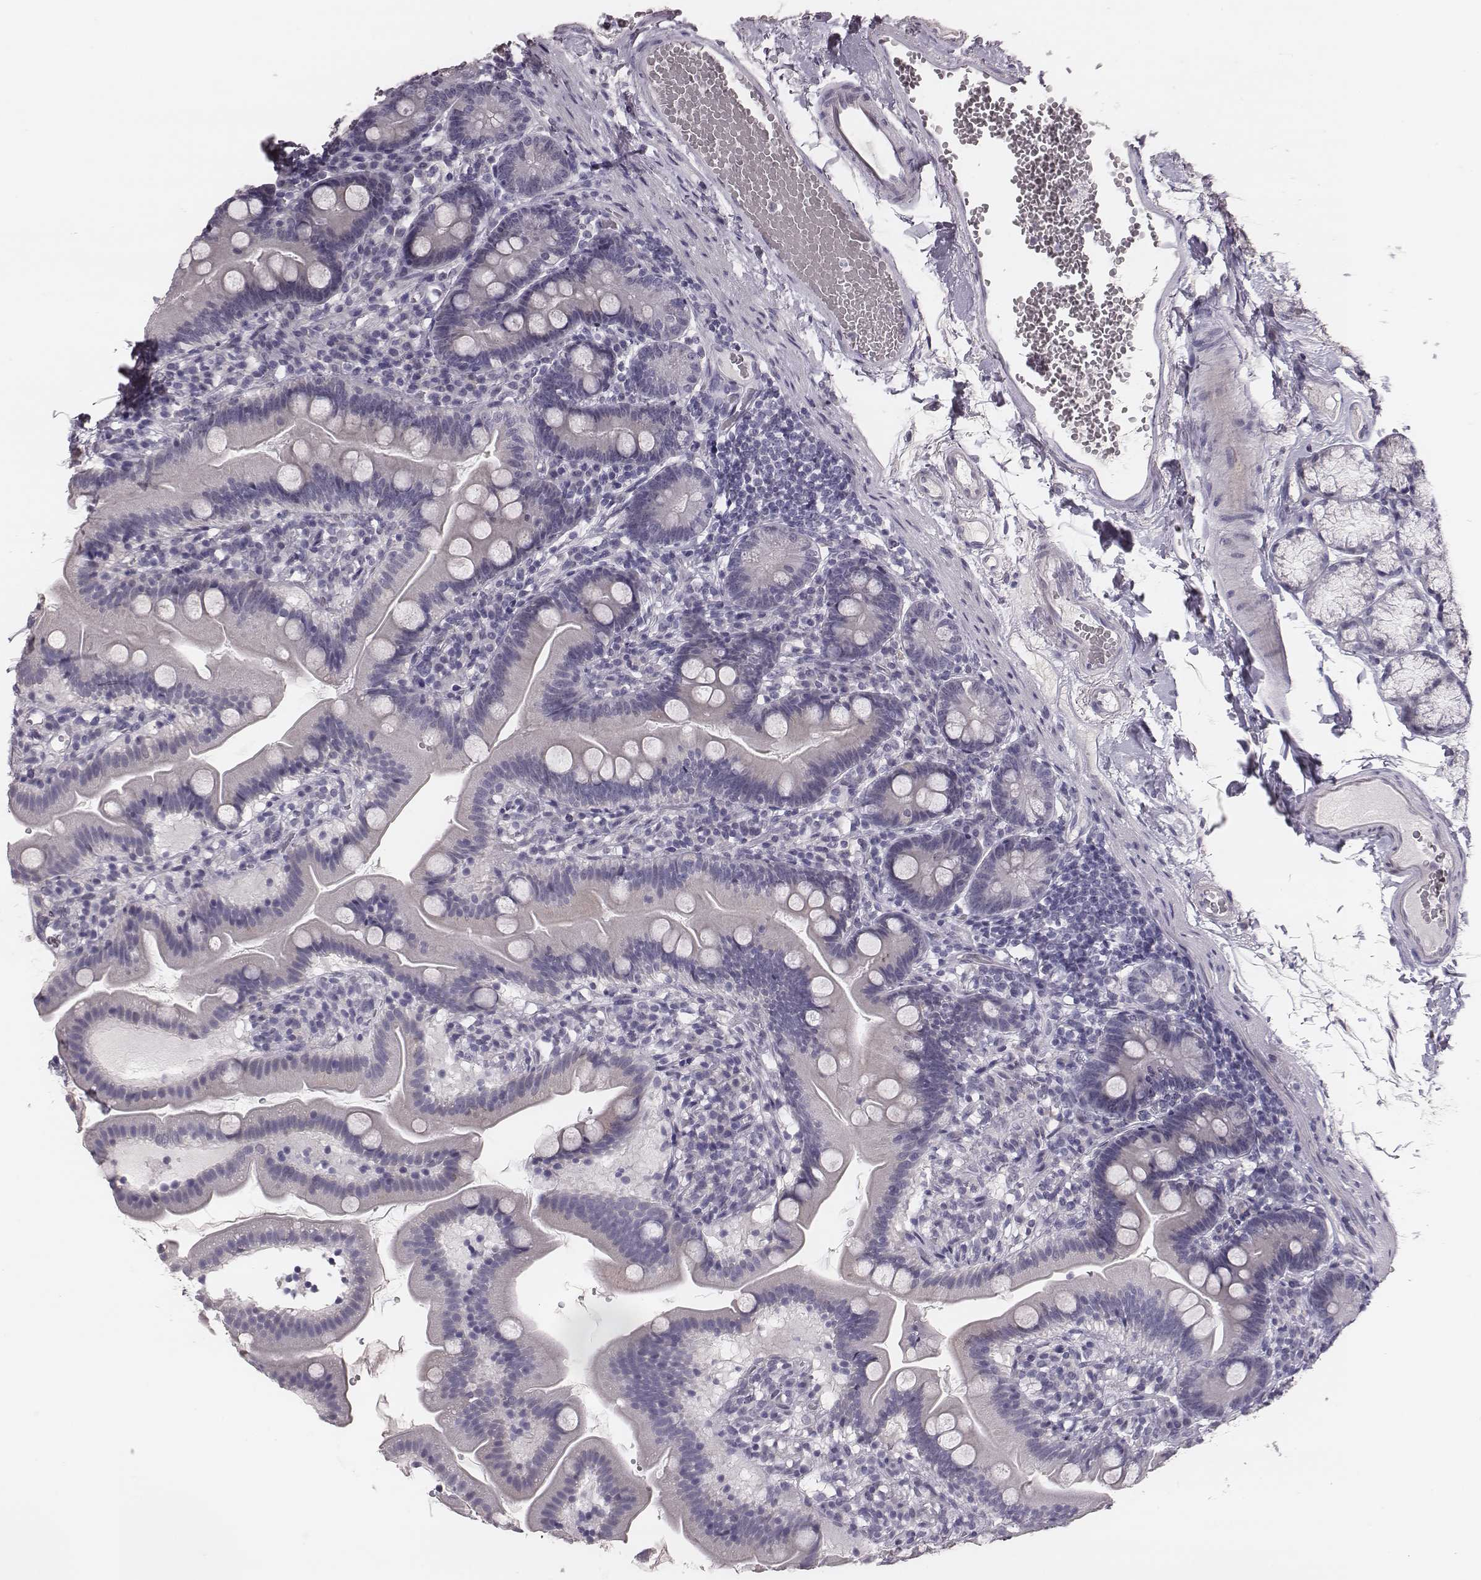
{"staining": {"intensity": "negative", "quantity": "none", "location": "none"}, "tissue": "duodenum", "cell_type": "Glandular cells", "image_type": "normal", "snomed": [{"axis": "morphology", "description": "Normal tissue, NOS"}, {"axis": "topography", "description": "Duodenum"}], "caption": "High magnification brightfield microscopy of normal duodenum stained with DAB (3,3'-diaminobenzidine) (brown) and counterstained with hematoxylin (blue): glandular cells show no significant positivity.", "gene": "CSHL1", "patient": {"sex": "female", "age": 67}}